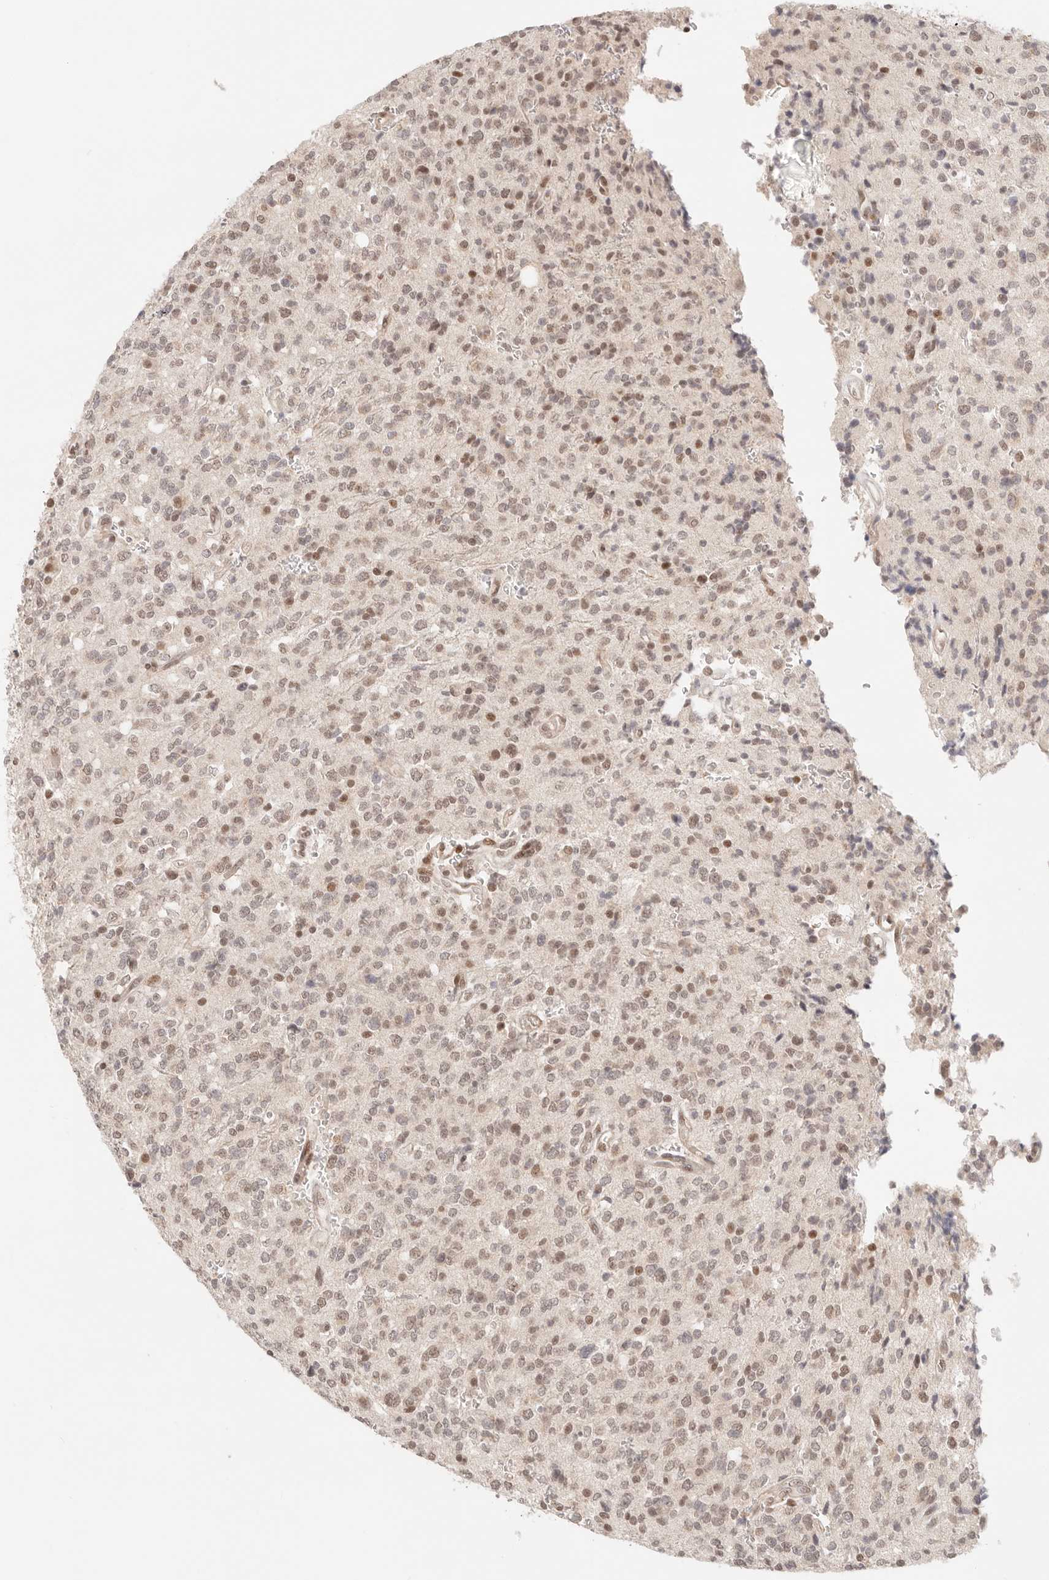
{"staining": {"intensity": "moderate", "quantity": "25%-75%", "location": "nuclear"}, "tissue": "glioma", "cell_type": "Tumor cells", "image_type": "cancer", "snomed": [{"axis": "morphology", "description": "Glioma, malignant, High grade"}, {"axis": "topography", "description": "Brain"}], "caption": "An immunohistochemistry histopathology image of neoplastic tissue is shown. Protein staining in brown labels moderate nuclear positivity in glioma within tumor cells. The protein is shown in brown color, while the nuclei are stained blue.", "gene": "GTF2E2", "patient": {"sex": "male", "age": 34}}